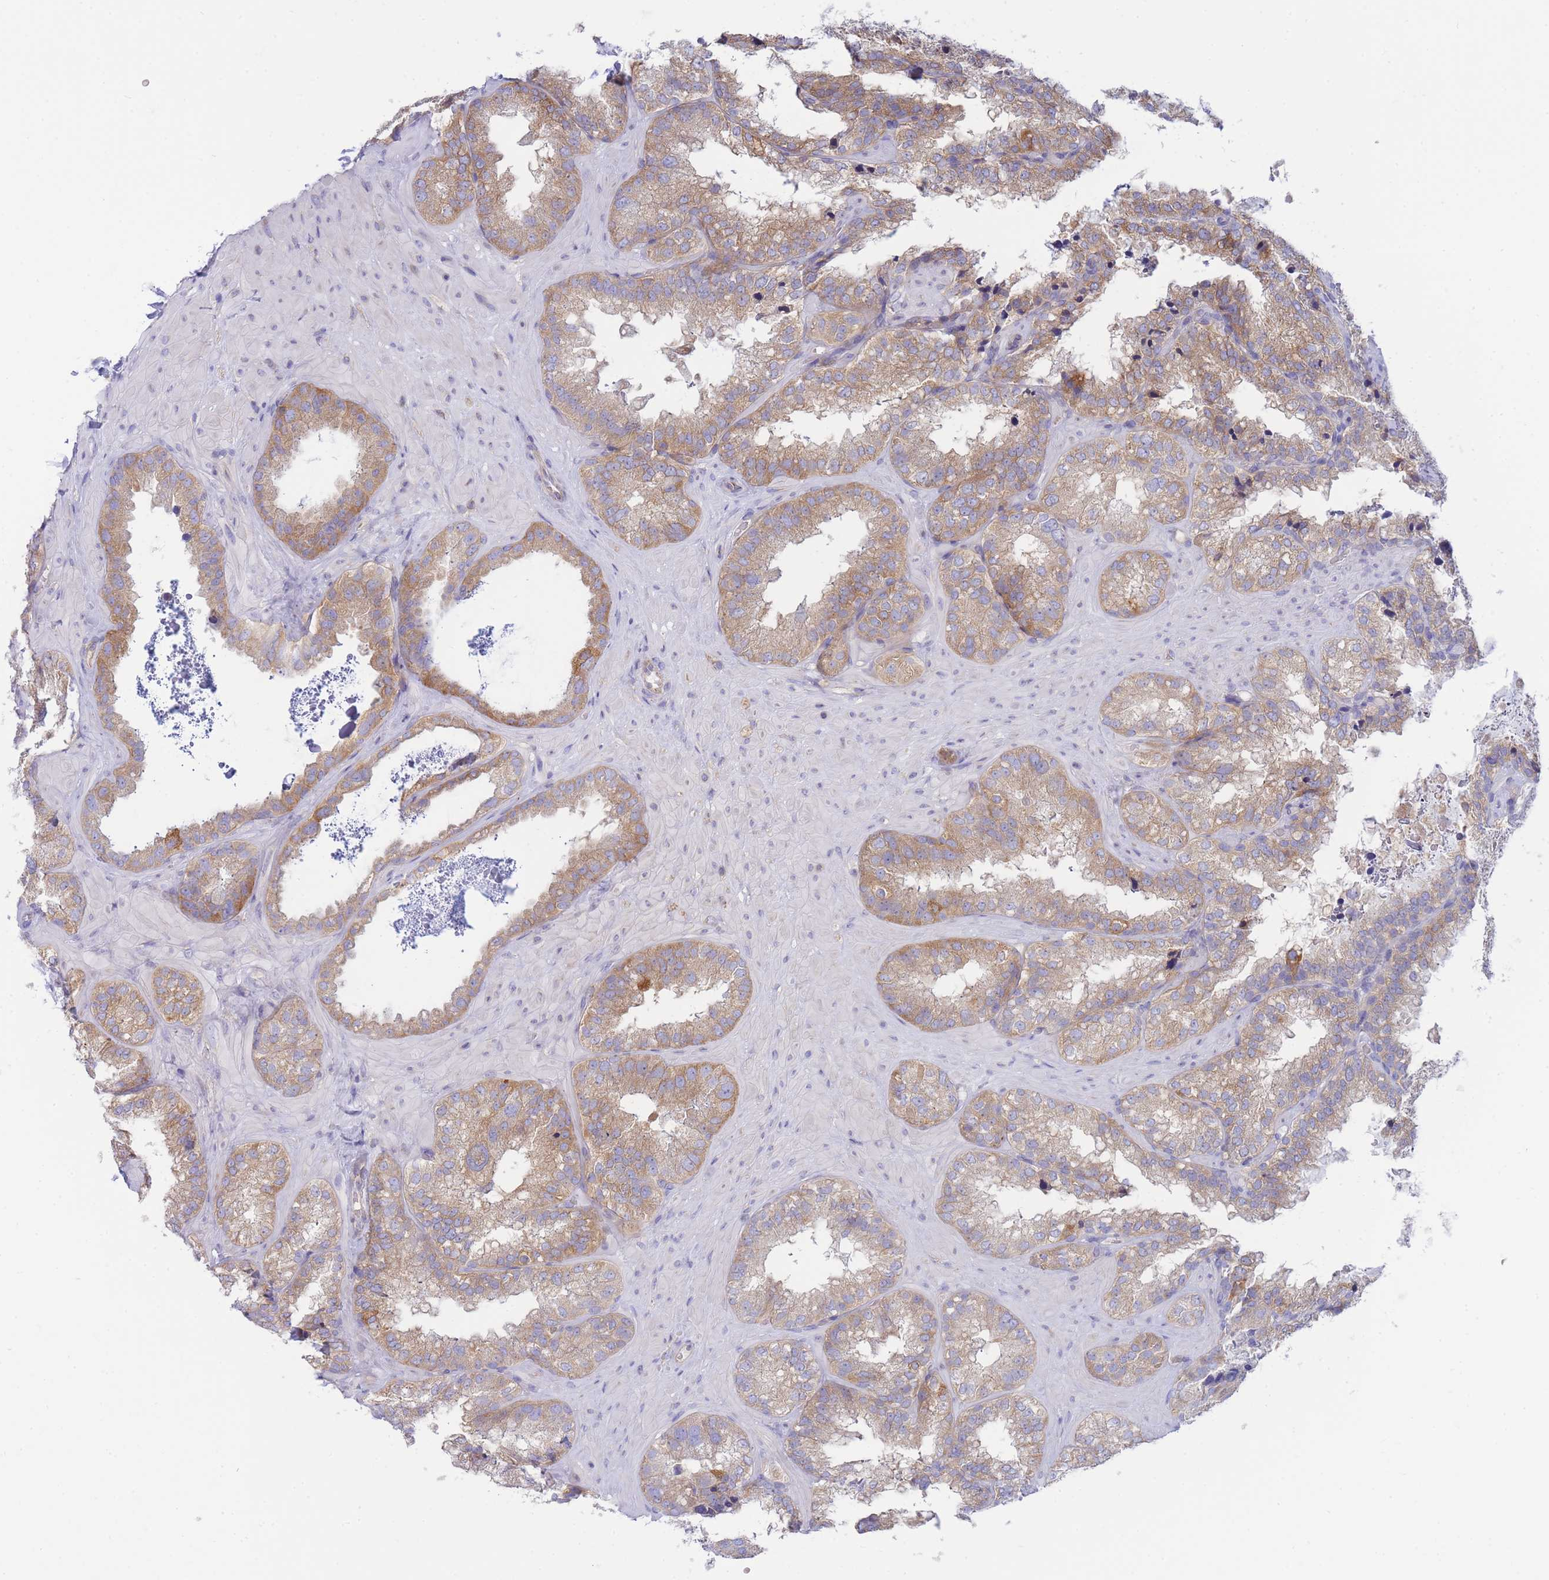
{"staining": {"intensity": "moderate", "quantity": ">75%", "location": "cytoplasmic/membranous"}, "tissue": "seminal vesicle", "cell_type": "Glandular cells", "image_type": "normal", "snomed": [{"axis": "morphology", "description": "Normal tissue, NOS"}, {"axis": "topography", "description": "Seminal veicle"}], "caption": "An IHC photomicrograph of benign tissue is shown. Protein staining in brown shows moderate cytoplasmic/membranous positivity in seminal vesicle within glandular cells.", "gene": "SH2B2", "patient": {"sex": "male", "age": 58}}